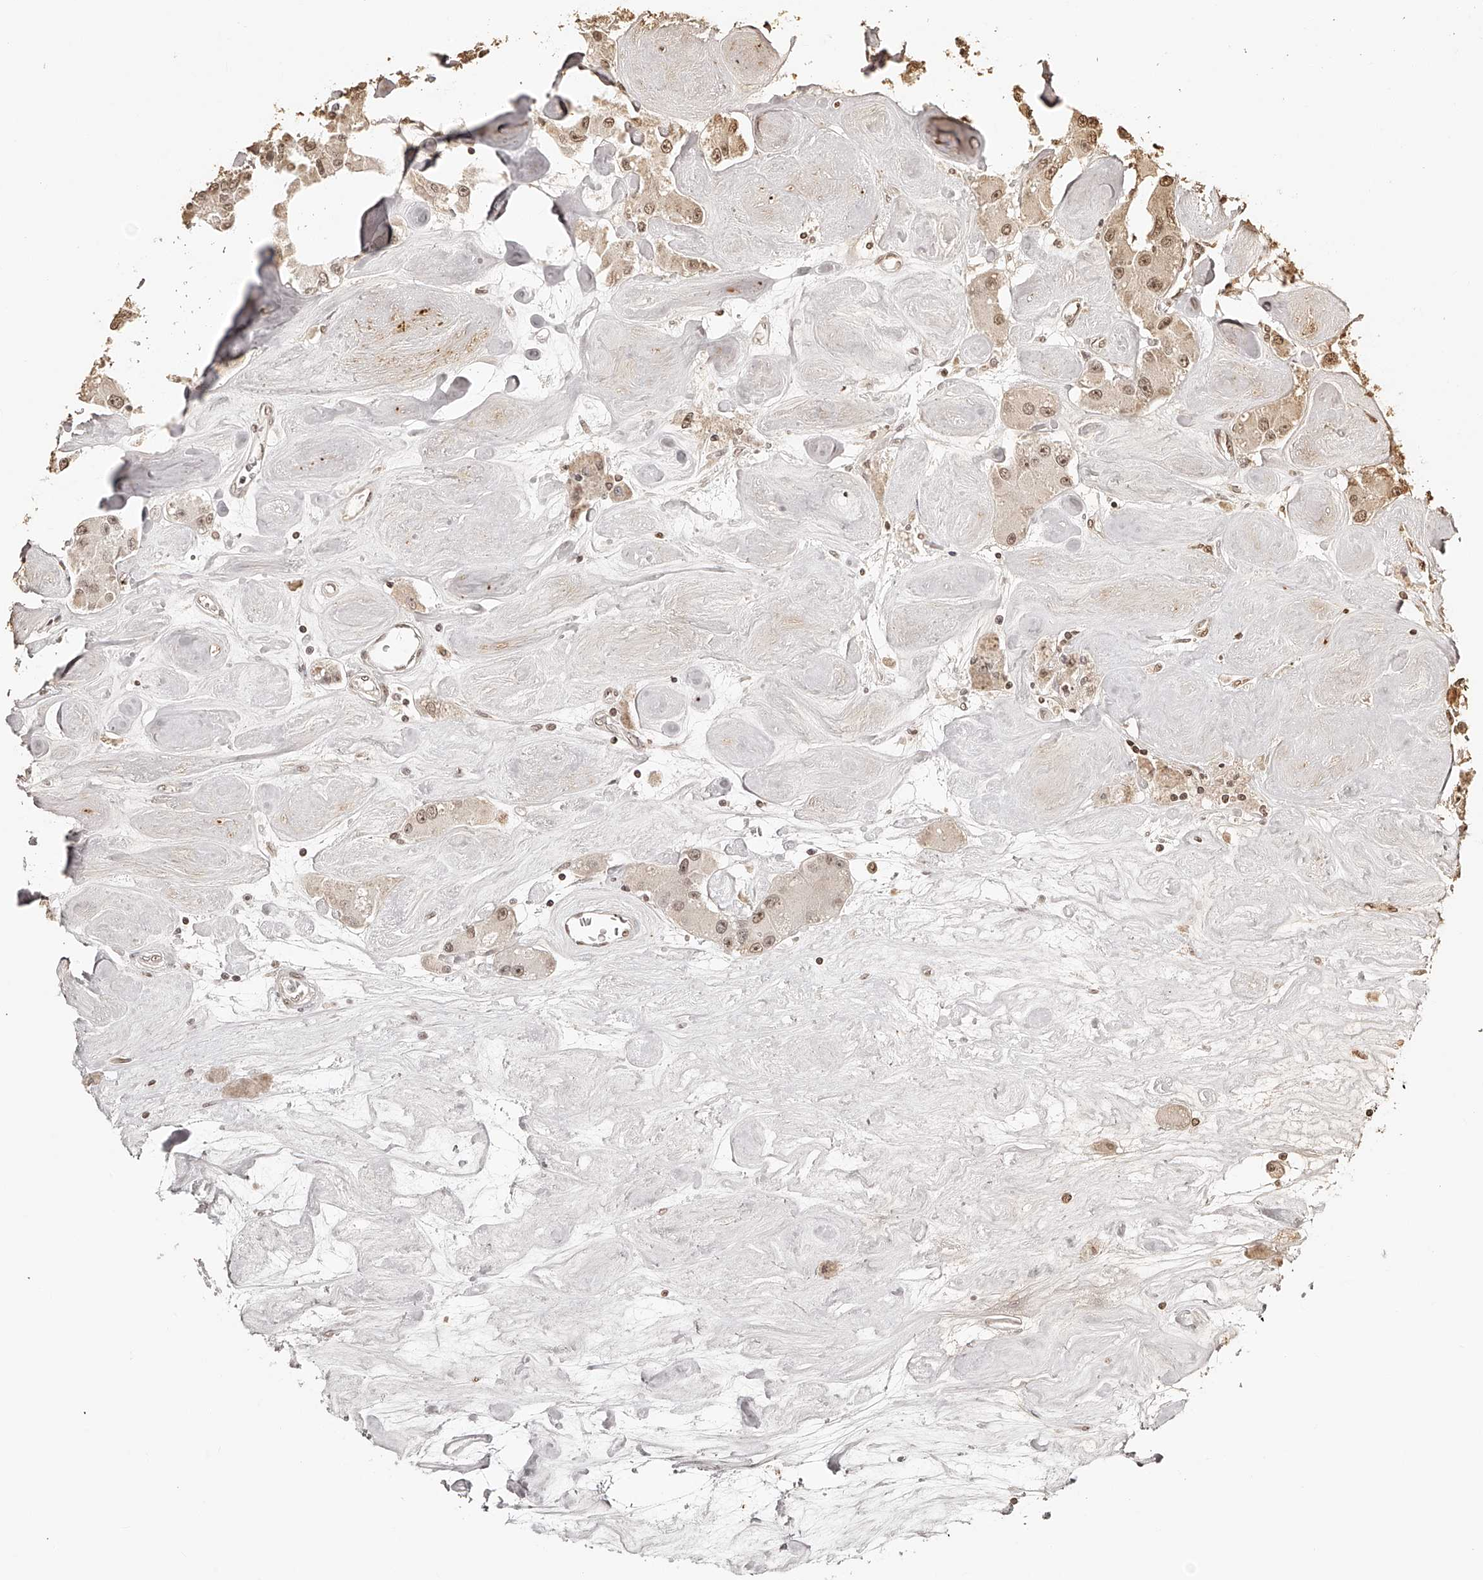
{"staining": {"intensity": "weak", "quantity": ">75%", "location": "nuclear"}, "tissue": "carcinoid", "cell_type": "Tumor cells", "image_type": "cancer", "snomed": [{"axis": "morphology", "description": "Carcinoid, malignant, NOS"}, {"axis": "topography", "description": "Pancreas"}], "caption": "IHC image of human carcinoid (malignant) stained for a protein (brown), which shows low levels of weak nuclear staining in about >75% of tumor cells.", "gene": "ZNF503", "patient": {"sex": "male", "age": 41}}